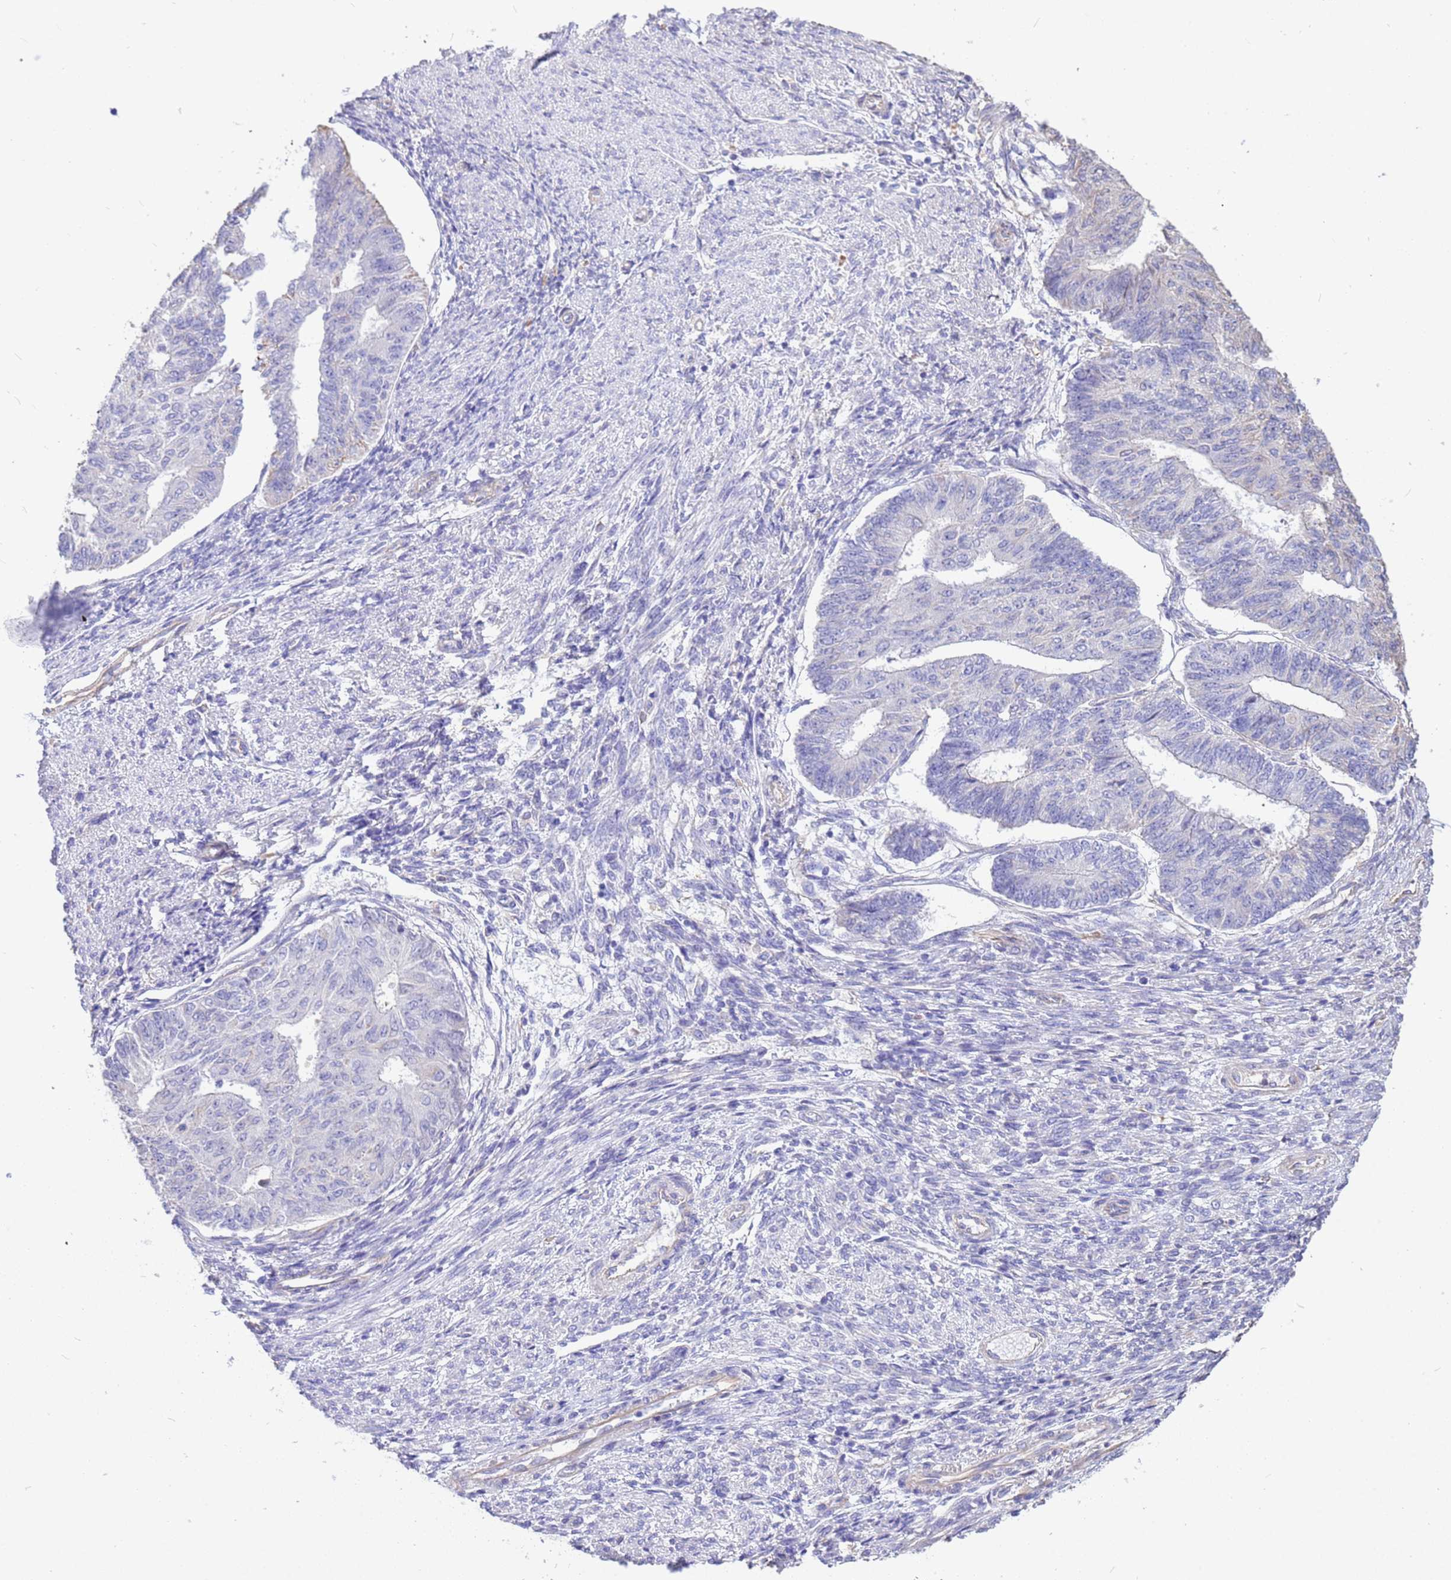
{"staining": {"intensity": "negative", "quantity": "none", "location": "none"}, "tissue": "endometrial cancer", "cell_type": "Tumor cells", "image_type": "cancer", "snomed": [{"axis": "morphology", "description": "Adenocarcinoma, NOS"}, {"axis": "topography", "description": "Endometrium"}], "caption": "Human endometrial cancer stained for a protein using IHC displays no expression in tumor cells.", "gene": "TCEAL3", "patient": {"sex": "female", "age": 32}}